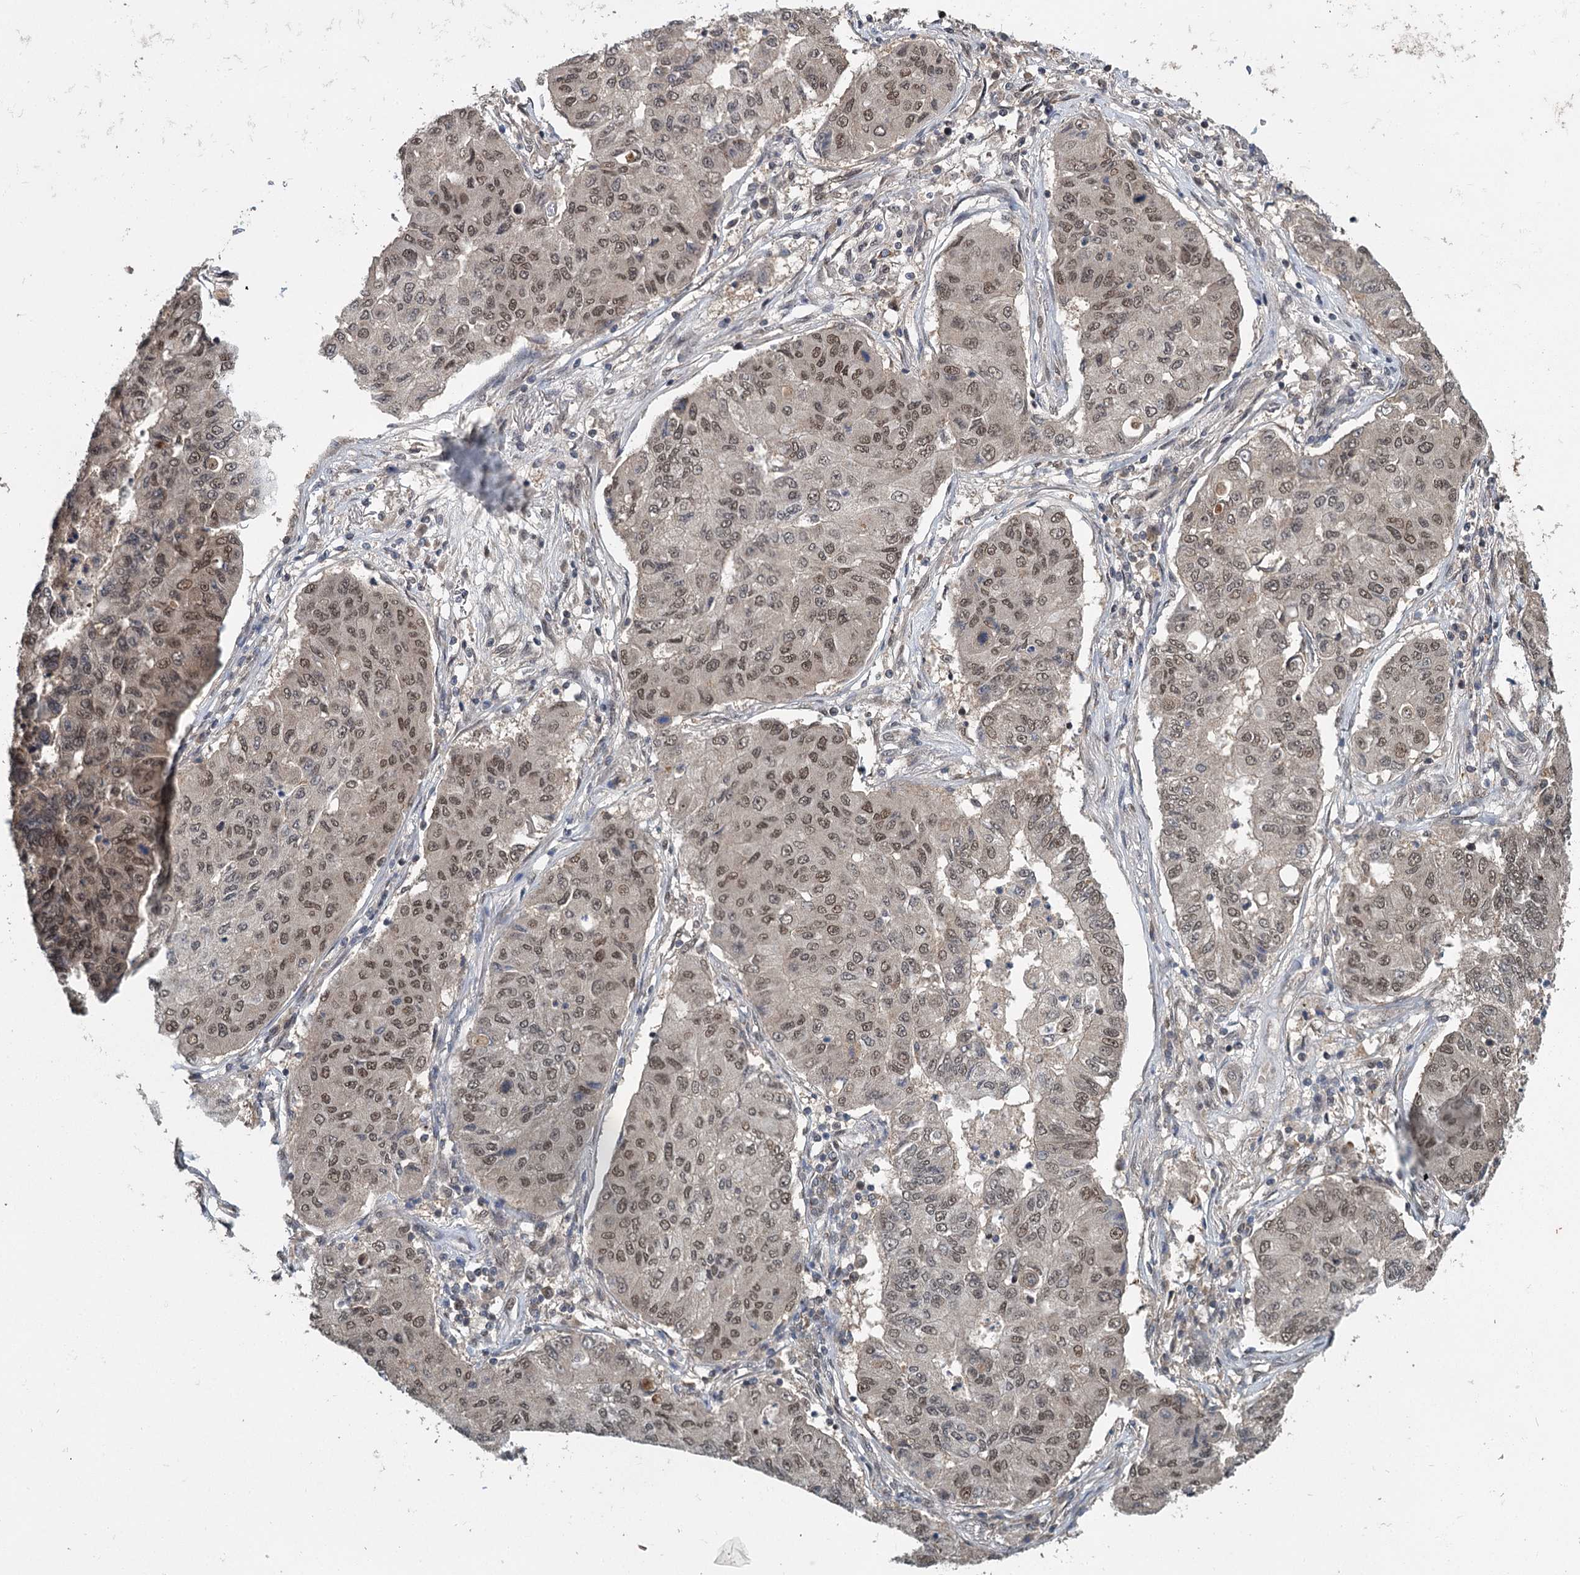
{"staining": {"intensity": "moderate", "quantity": ">75%", "location": "nuclear"}, "tissue": "lung cancer", "cell_type": "Tumor cells", "image_type": "cancer", "snomed": [{"axis": "morphology", "description": "Squamous cell carcinoma, NOS"}, {"axis": "topography", "description": "Lung"}], "caption": "IHC (DAB) staining of human lung cancer displays moderate nuclear protein positivity in approximately >75% of tumor cells.", "gene": "MYG1", "patient": {"sex": "male", "age": 74}}